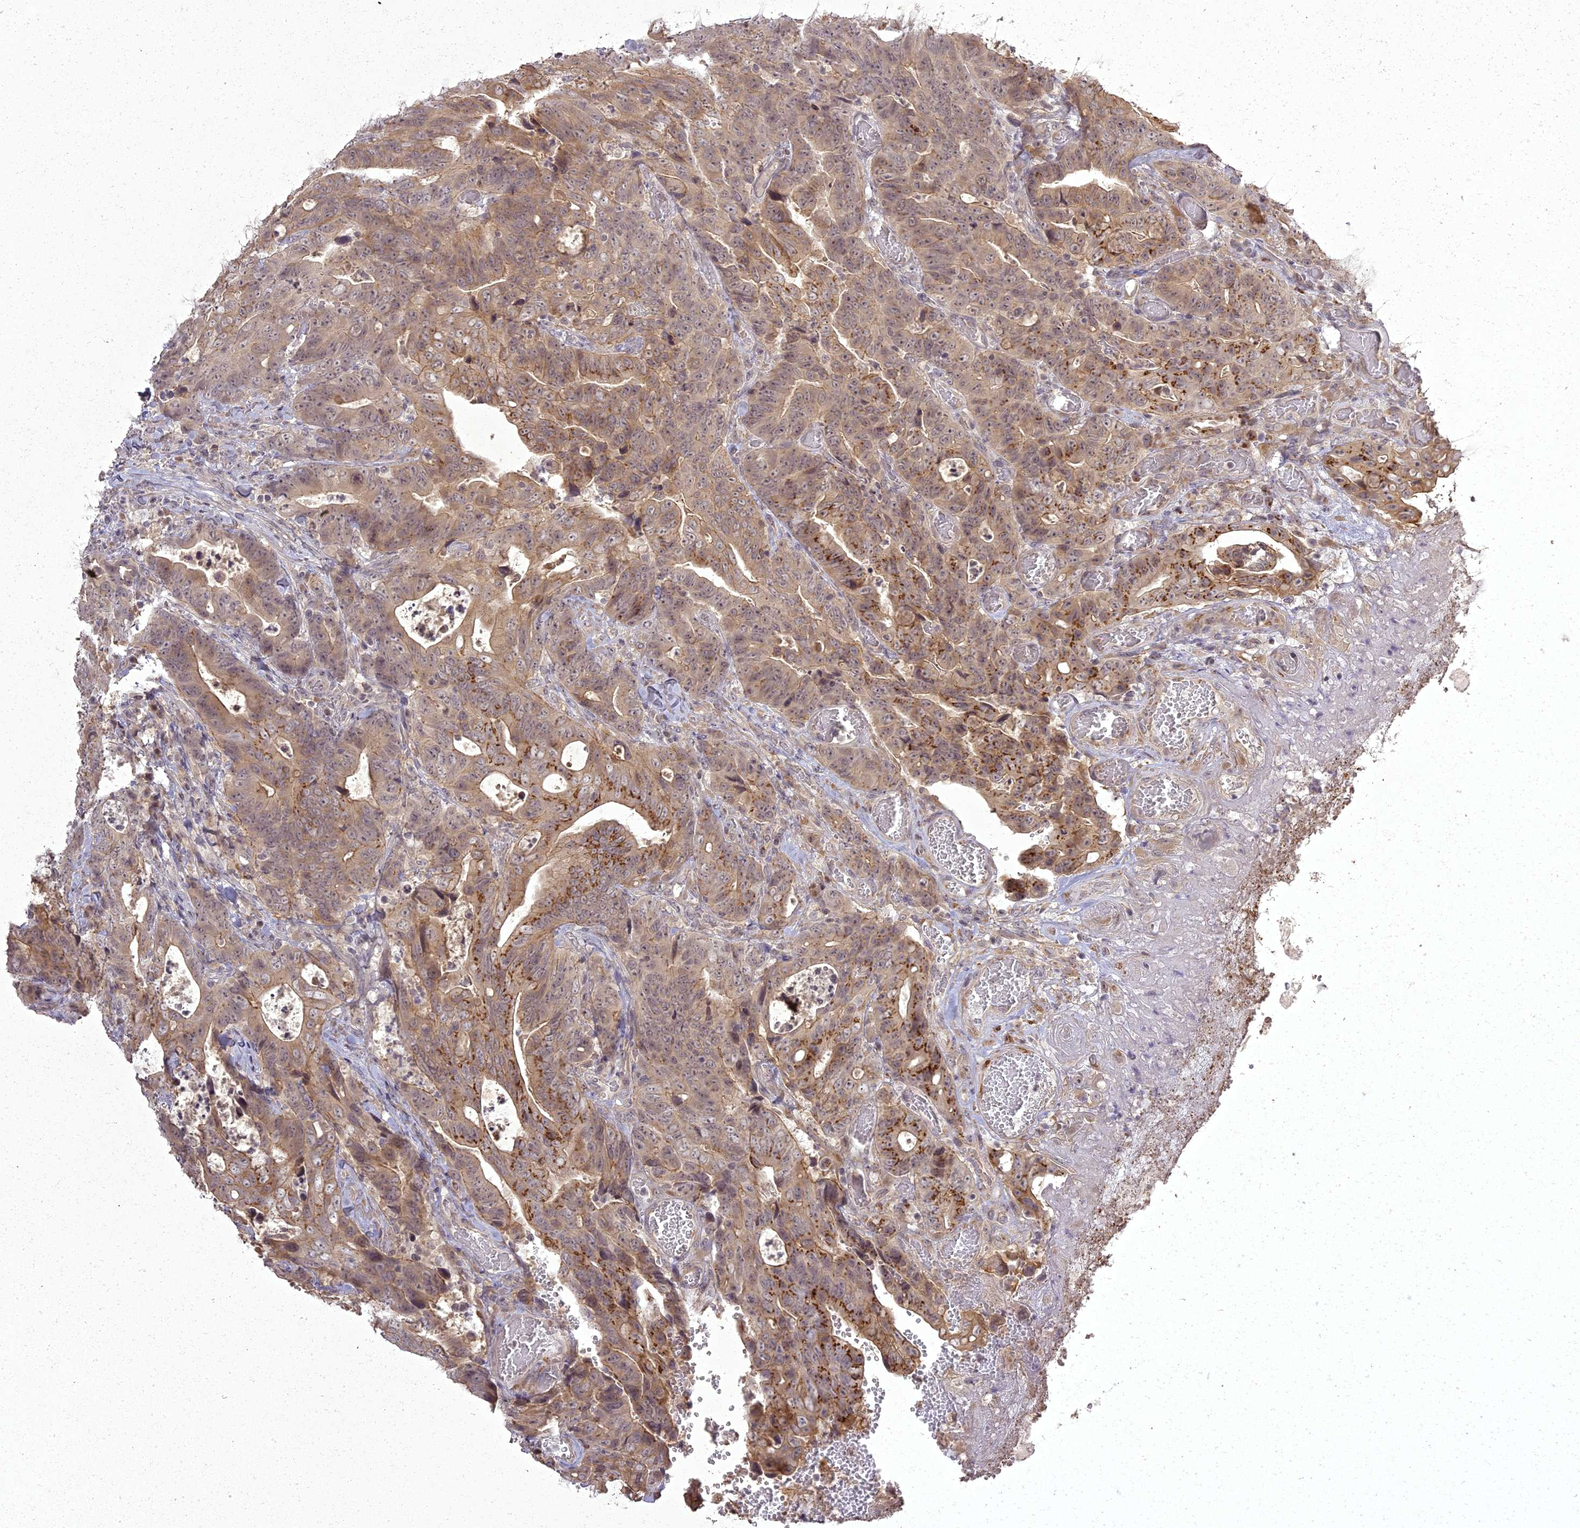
{"staining": {"intensity": "moderate", "quantity": "25%-75%", "location": "cytoplasmic/membranous,nuclear"}, "tissue": "colorectal cancer", "cell_type": "Tumor cells", "image_type": "cancer", "snomed": [{"axis": "morphology", "description": "Adenocarcinoma, NOS"}, {"axis": "topography", "description": "Colon"}], "caption": "Tumor cells show medium levels of moderate cytoplasmic/membranous and nuclear expression in approximately 25%-75% of cells in colorectal adenocarcinoma.", "gene": "ING5", "patient": {"sex": "female", "age": 82}}